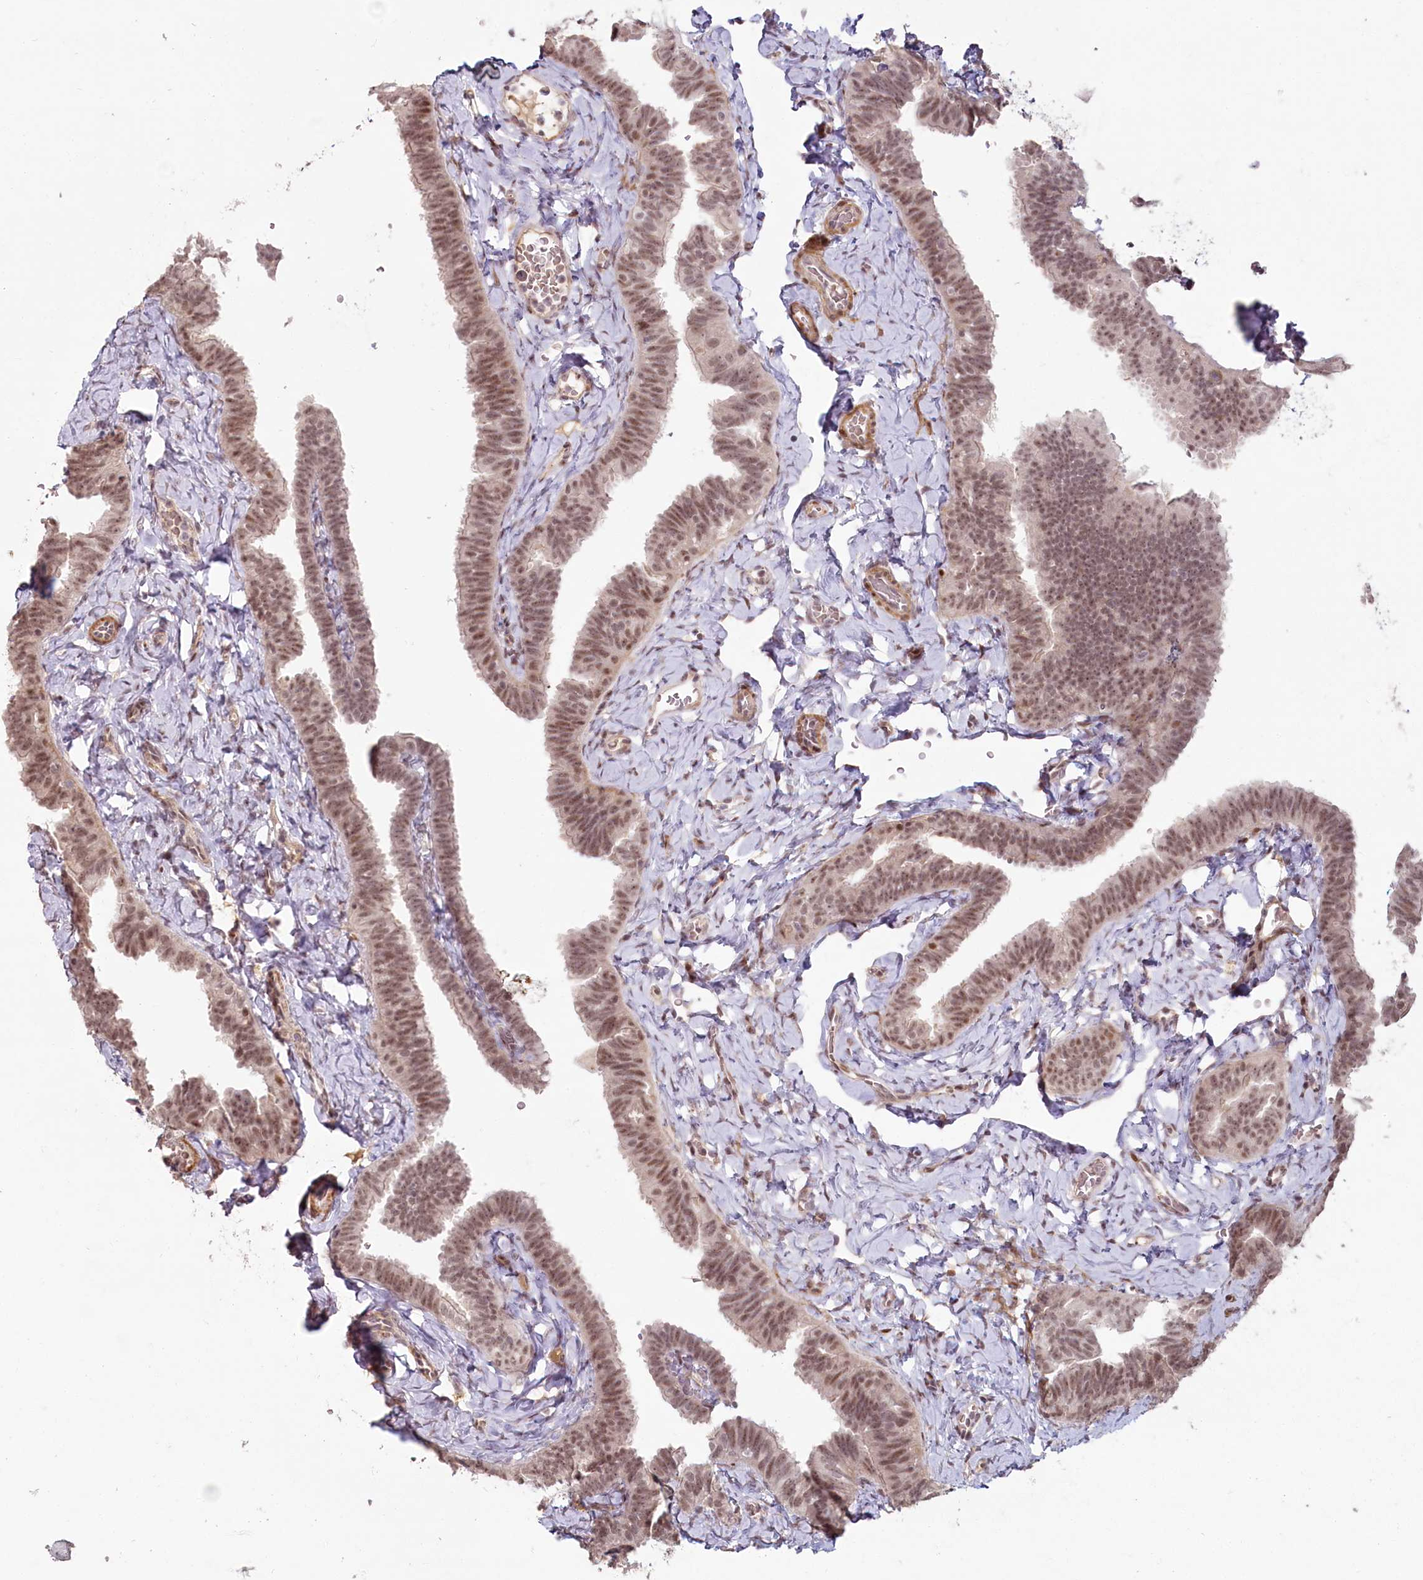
{"staining": {"intensity": "moderate", "quantity": ">75%", "location": "nuclear"}, "tissue": "fallopian tube", "cell_type": "Glandular cells", "image_type": "normal", "snomed": [{"axis": "morphology", "description": "Normal tissue, NOS"}, {"axis": "topography", "description": "Fallopian tube"}], "caption": "Moderate nuclear protein staining is appreciated in about >75% of glandular cells in fallopian tube.", "gene": "FAM204A", "patient": {"sex": "female", "age": 65}}